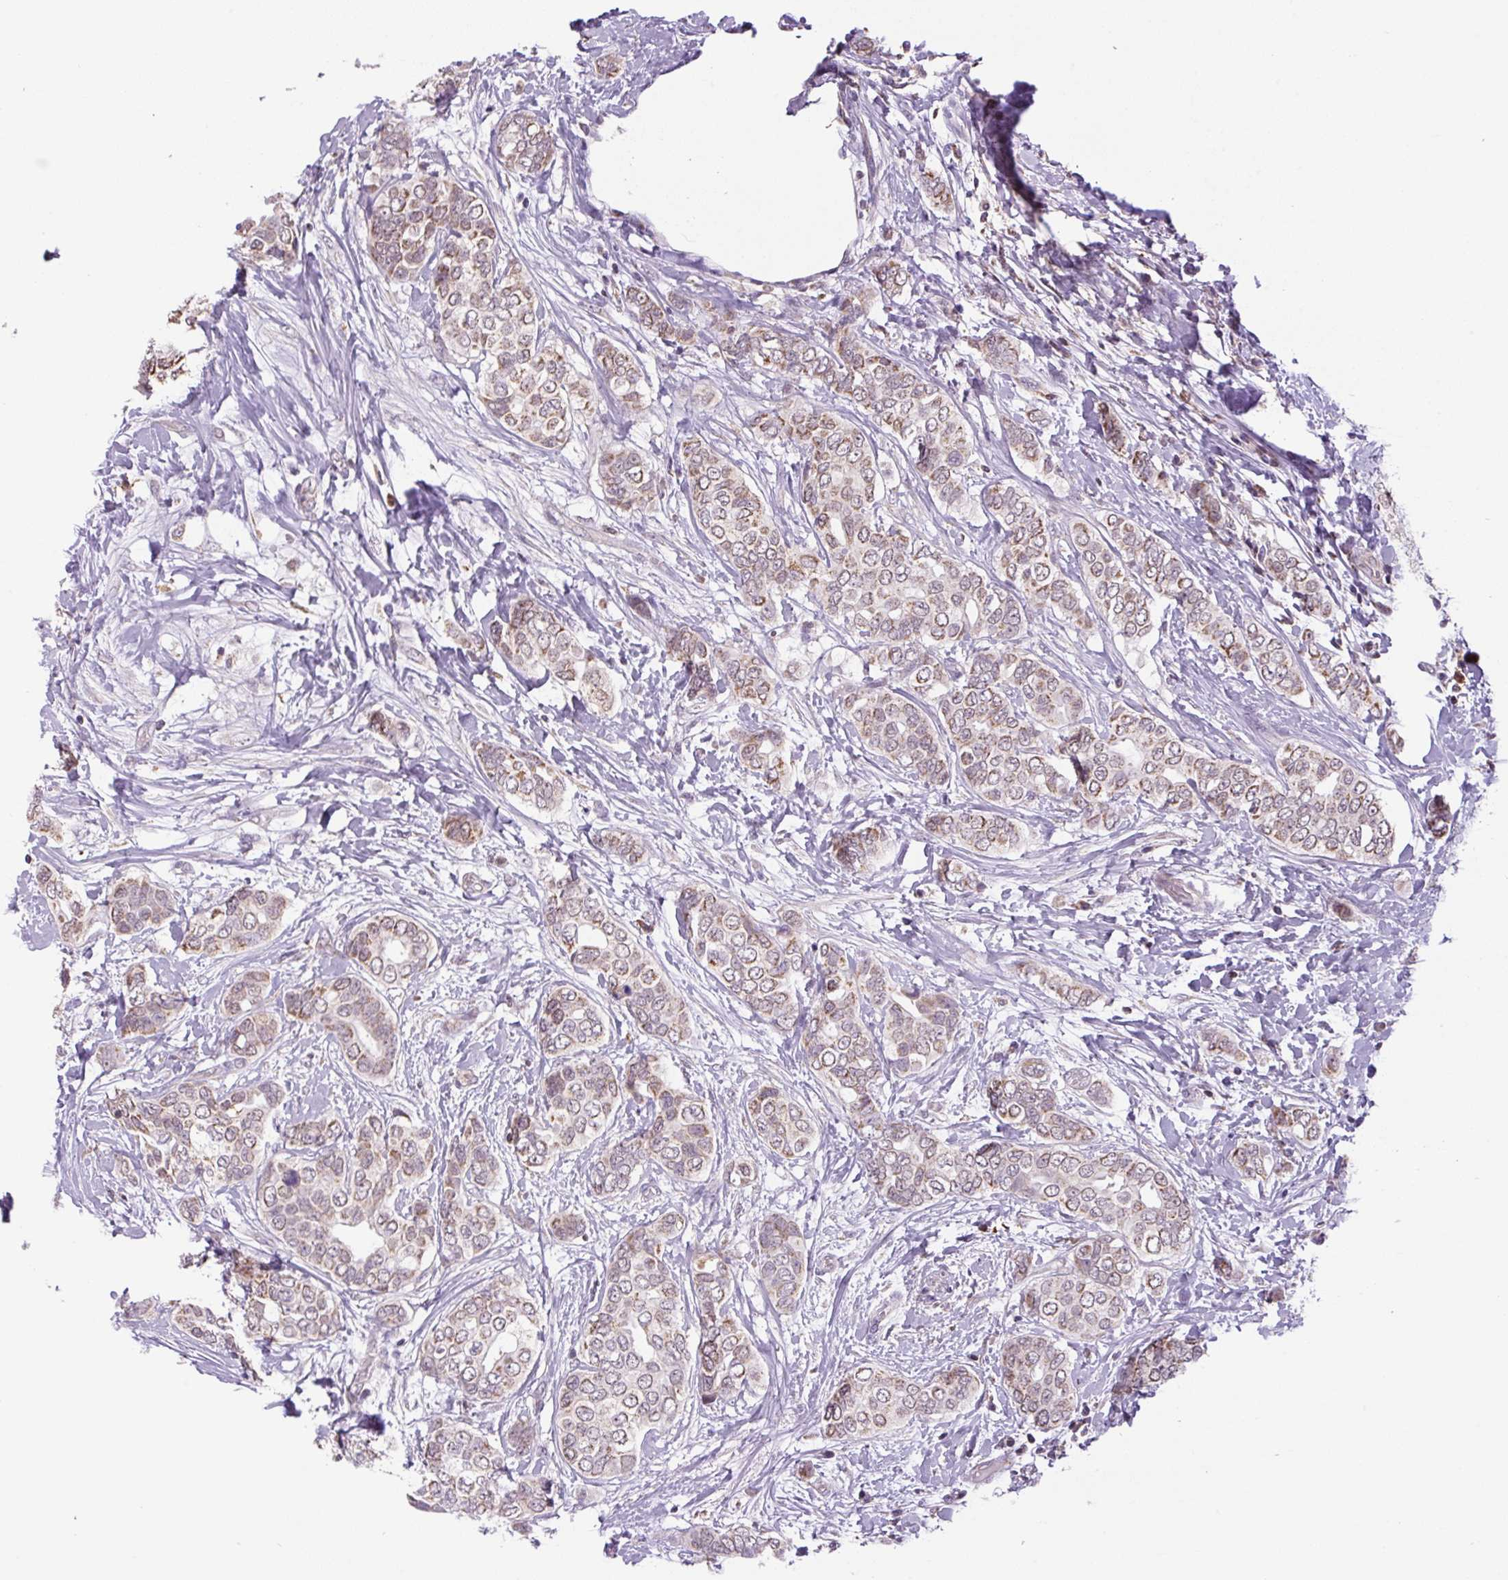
{"staining": {"intensity": "moderate", "quantity": ">75%", "location": "cytoplasmic/membranous"}, "tissue": "breast cancer", "cell_type": "Tumor cells", "image_type": "cancer", "snomed": [{"axis": "morphology", "description": "Lobular carcinoma"}, {"axis": "topography", "description": "Breast"}], "caption": "IHC staining of breast cancer, which shows medium levels of moderate cytoplasmic/membranous positivity in about >75% of tumor cells indicating moderate cytoplasmic/membranous protein staining. The staining was performed using DAB (3,3'-diaminobenzidine) (brown) for protein detection and nuclei were counterstained in hematoxylin (blue).", "gene": "SGF29", "patient": {"sex": "female", "age": 51}}